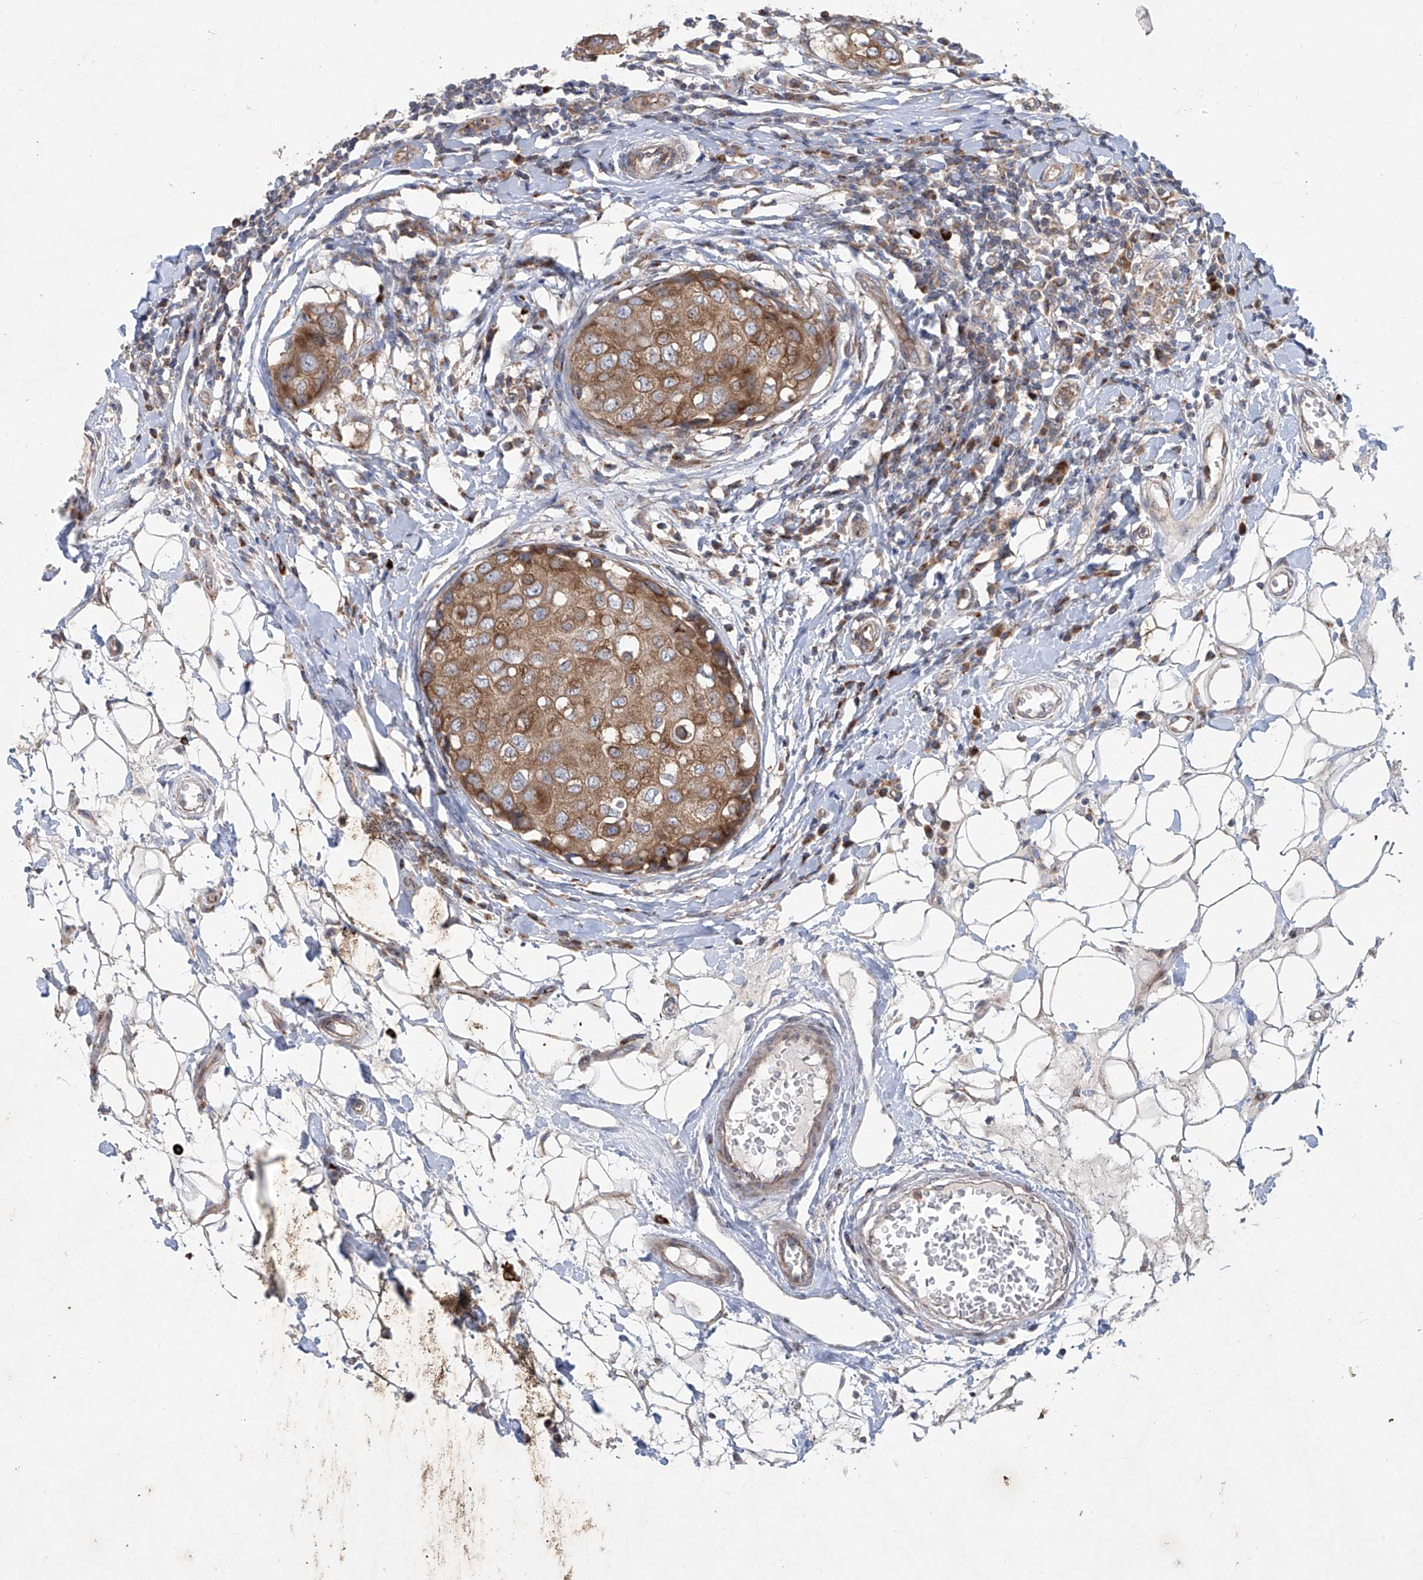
{"staining": {"intensity": "moderate", "quantity": ">75%", "location": "cytoplasmic/membranous"}, "tissue": "breast cancer", "cell_type": "Tumor cells", "image_type": "cancer", "snomed": [{"axis": "morphology", "description": "Duct carcinoma"}, {"axis": "topography", "description": "Breast"}], "caption": "Immunohistochemistry of human intraductal carcinoma (breast) reveals medium levels of moderate cytoplasmic/membranous expression in approximately >75% of tumor cells.", "gene": "KLC4", "patient": {"sex": "female", "age": 27}}